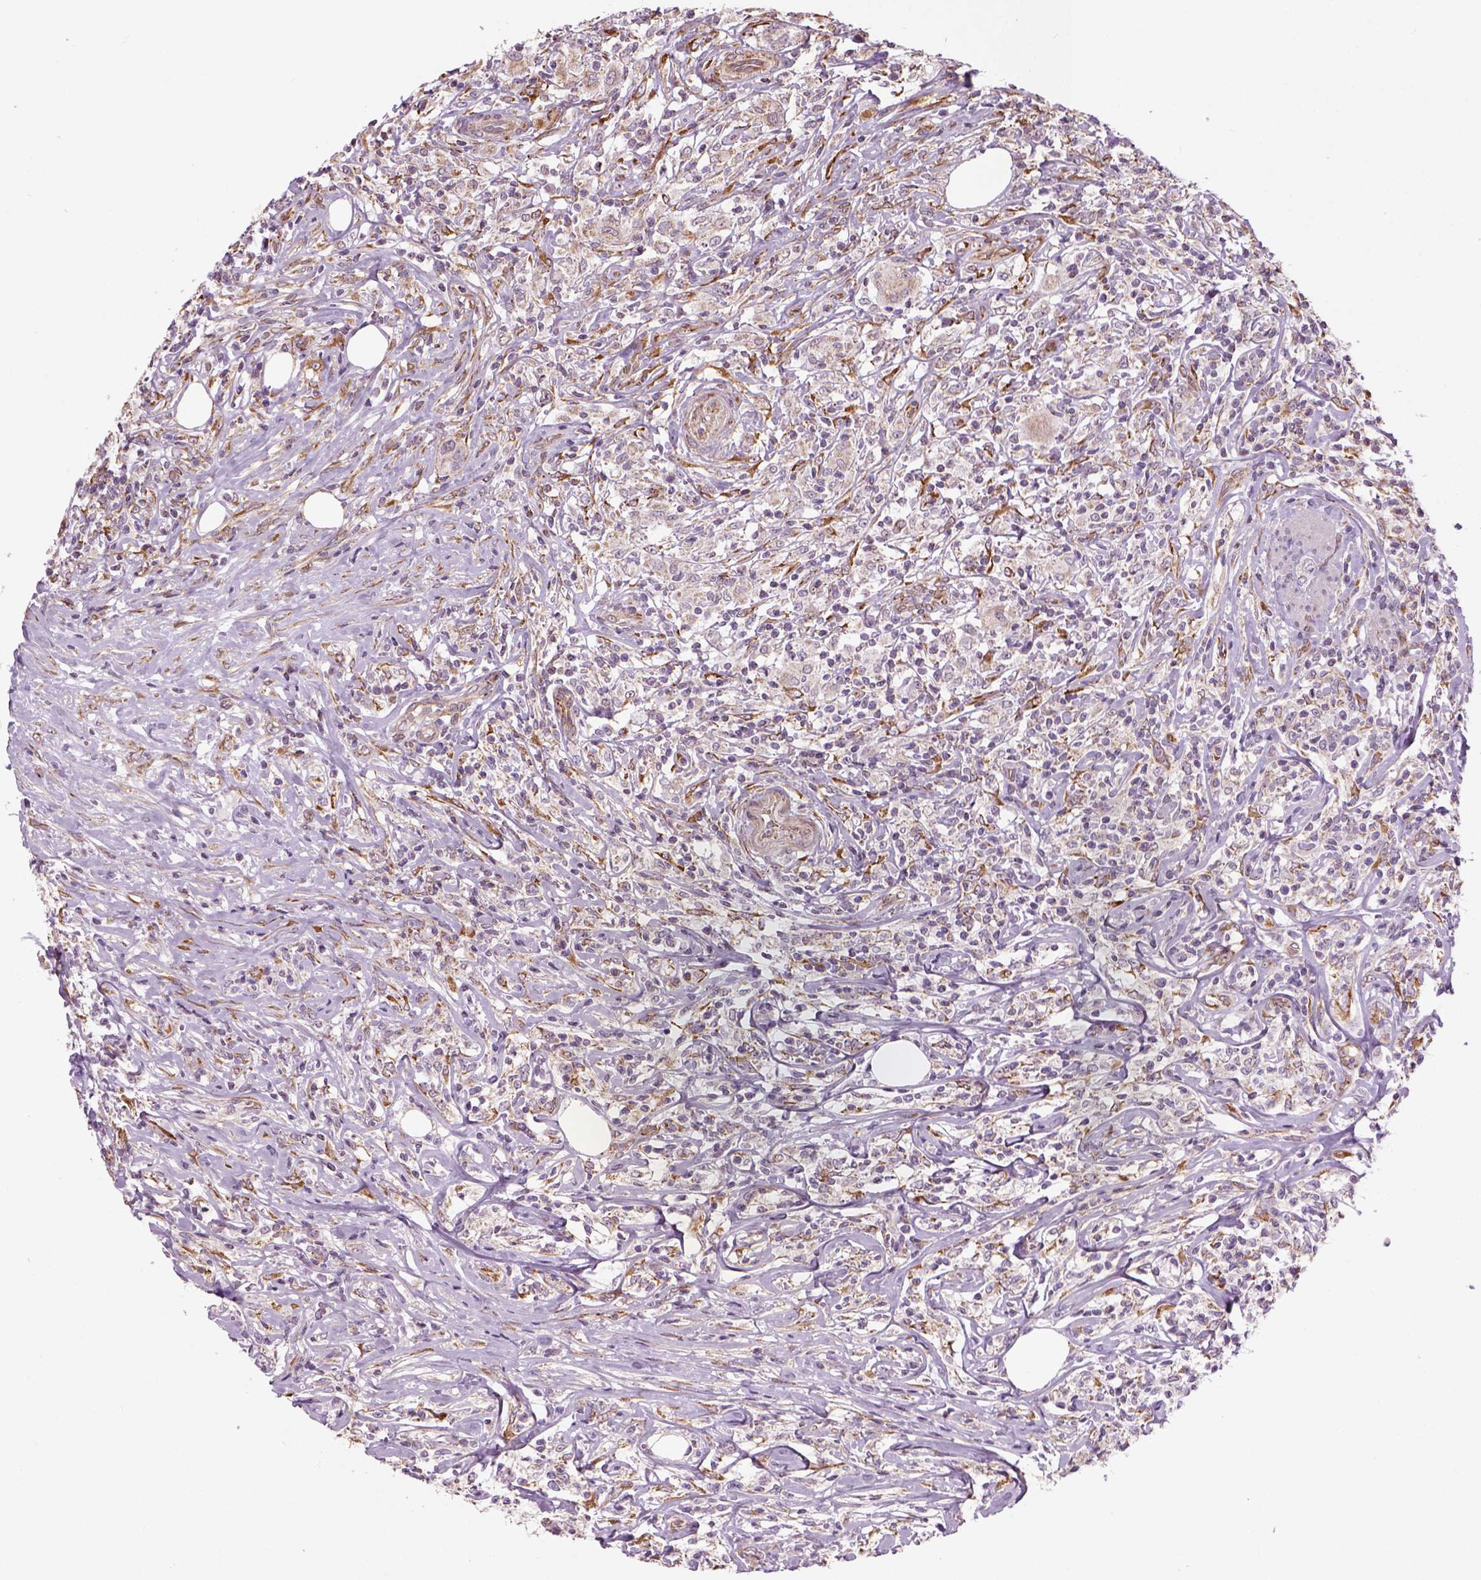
{"staining": {"intensity": "weak", "quantity": "<25%", "location": "cytoplasmic/membranous"}, "tissue": "lymphoma", "cell_type": "Tumor cells", "image_type": "cancer", "snomed": [{"axis": "morphology", "description": "Malignant lymphoma, non-Hodgkin's type, High grade"}, {"axis": "topography", "description": "Lymph node"}], "caption": "Tumor cells are negative for brown protein staining in lymphoma.", "gene": "XK", "patient": {"sex": "female", "age": 84}}